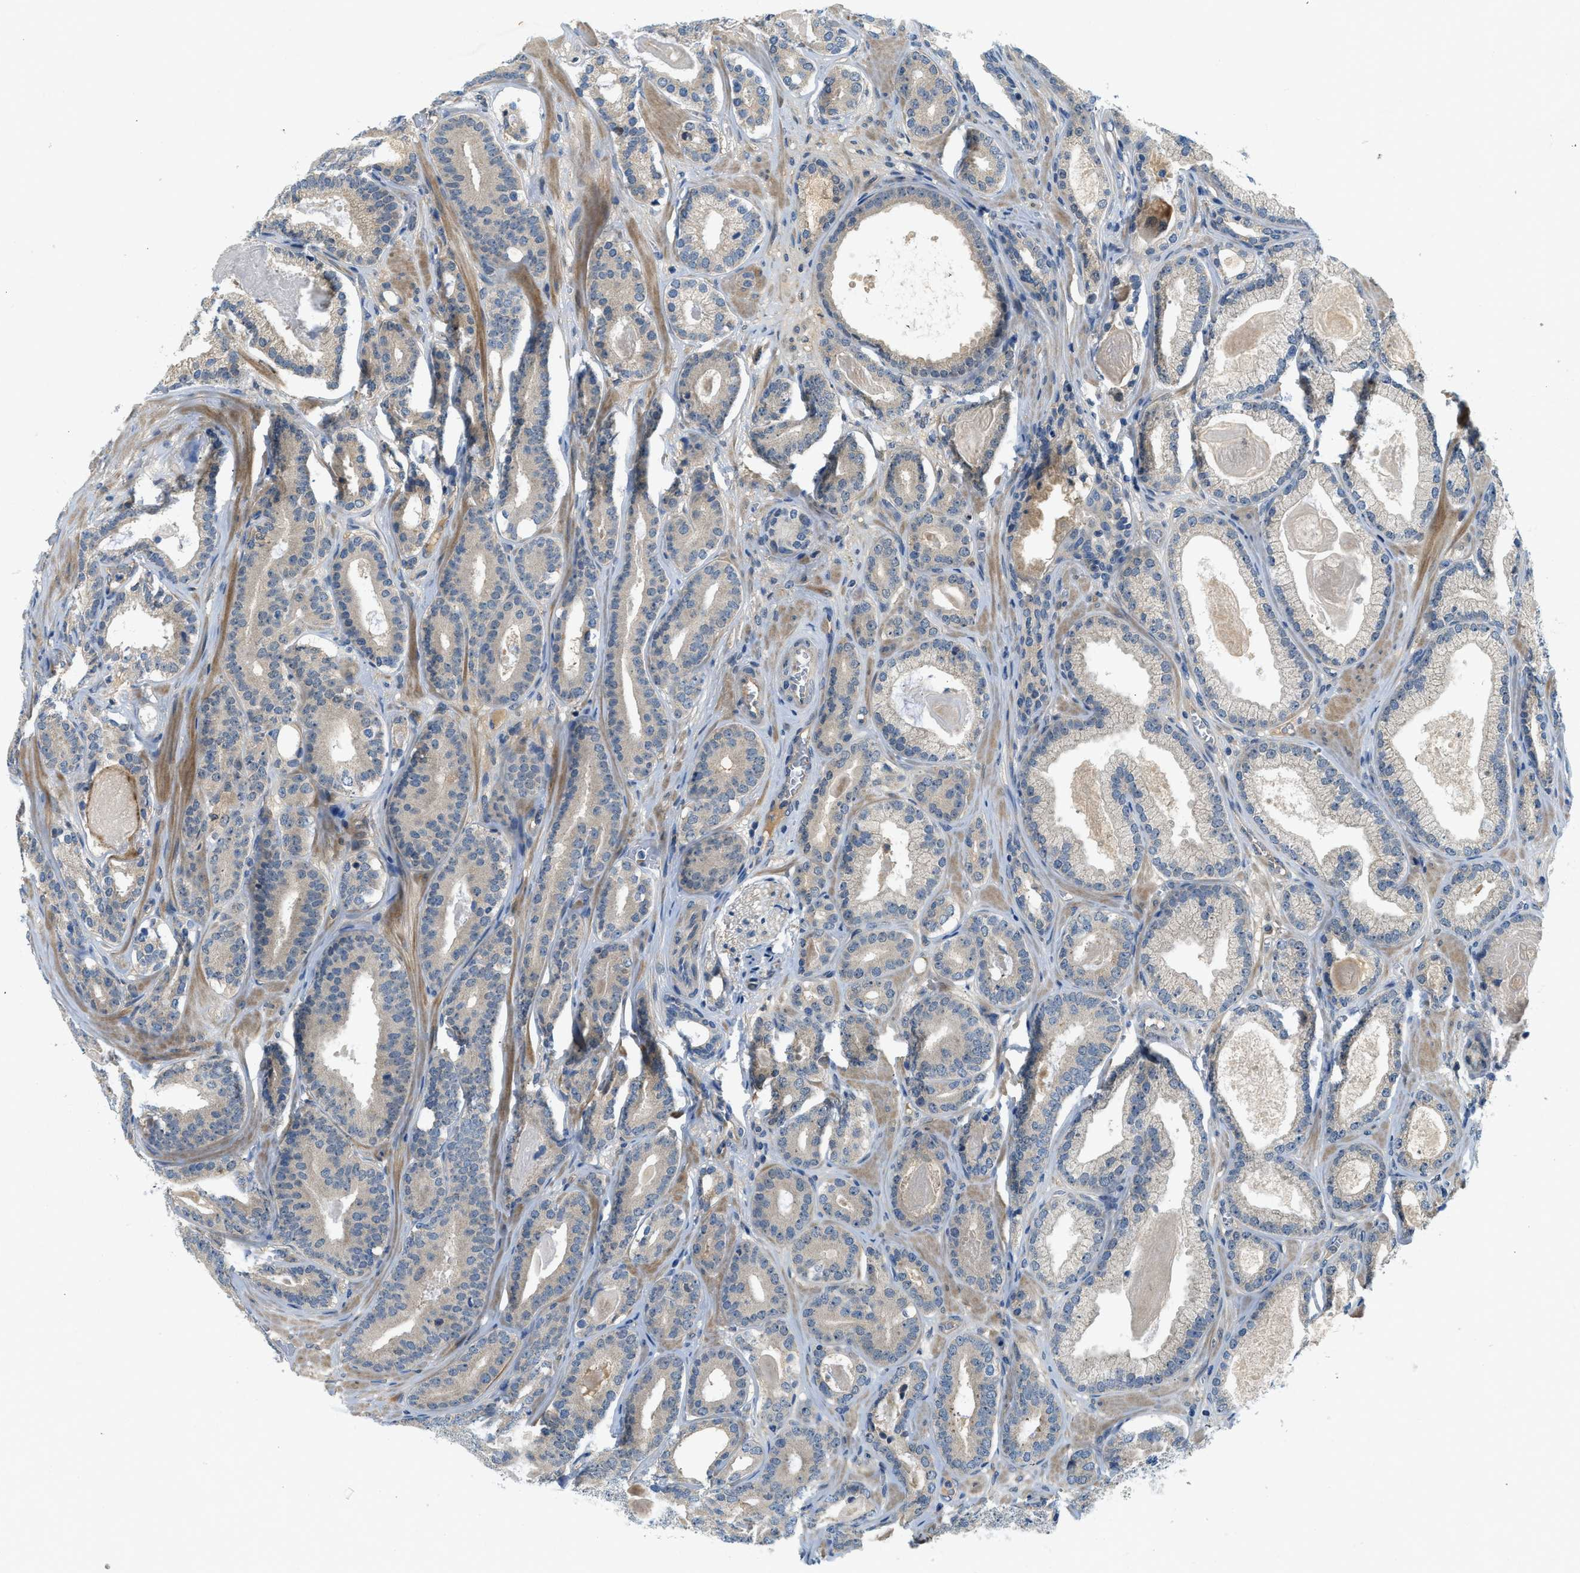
{"staining": {"intensity": "negative", "quantity": "none", "location": "none"}, "tissue": "prostate cancer", "cell_type": "Tumor cells", "image_type": "cancer", "snomed": [{"axis": "morphology", "description": "Adenocarcinoma, High grade"}, {"axis": "topography", "description": "Prostate"}], "caption": "High magnification brightfield microscopy of prostate cancer (adenocarcinoma (high-grade)) stained with DAB (brown) and counterstained with hematoxylin (blue): tumor cells show no significant staining.", "gene": "KCNK1", "patient": {"sex": "male", "age": 60}}